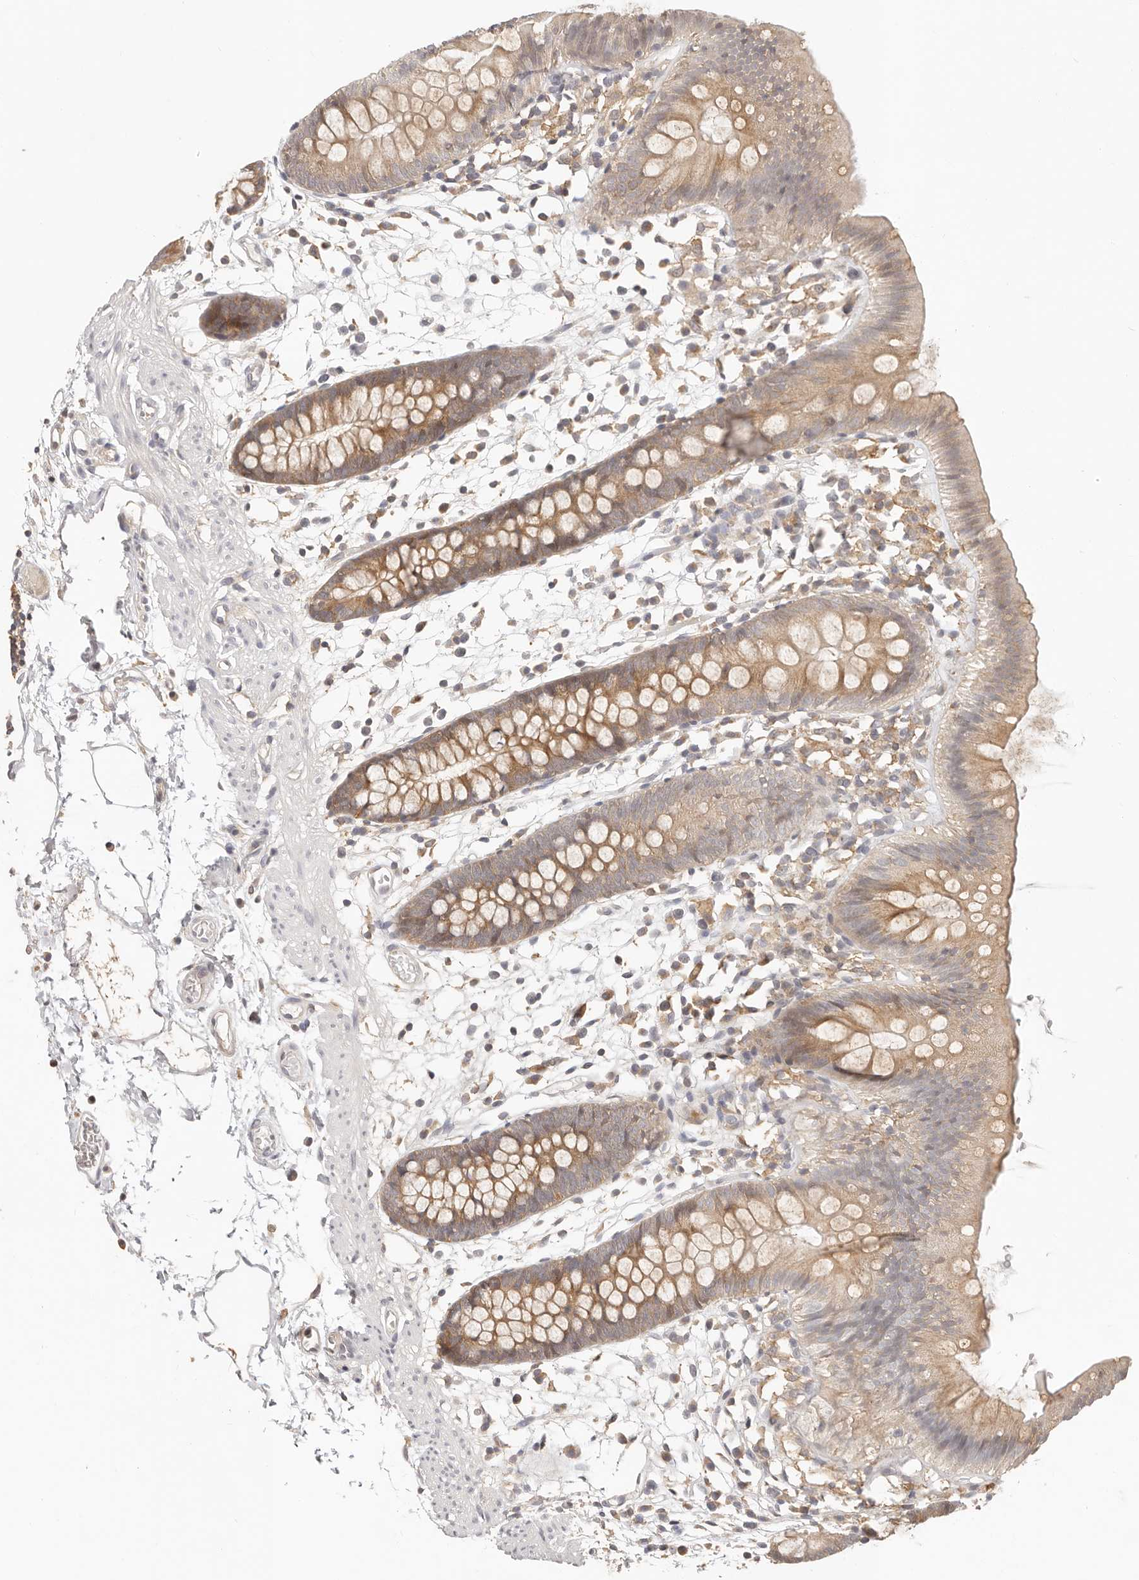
{"staining": {"intensity": "weak", "quantity": ">75%", "location": "cytoplasmic/membranous"}, "tissue": "colon", "cell_type": "Endothelial cells", "image_type": "normal", "snomed": [{"axis": "morphology", "description": "Normal tissue, NOS"}, {"axis": "topography", "description": "Colon"}], "caption": "A brown stain labels weak cytoplasmic/membranous expression of a protein in endothelial cells of unremarkable colon. The staining was performed using DAB, with brown indicating positive protein expression. Nuclei are stained blue with hematoxylin.", "gene": "DTNBP1", "patient": {"sex": "male", "age": 56}}